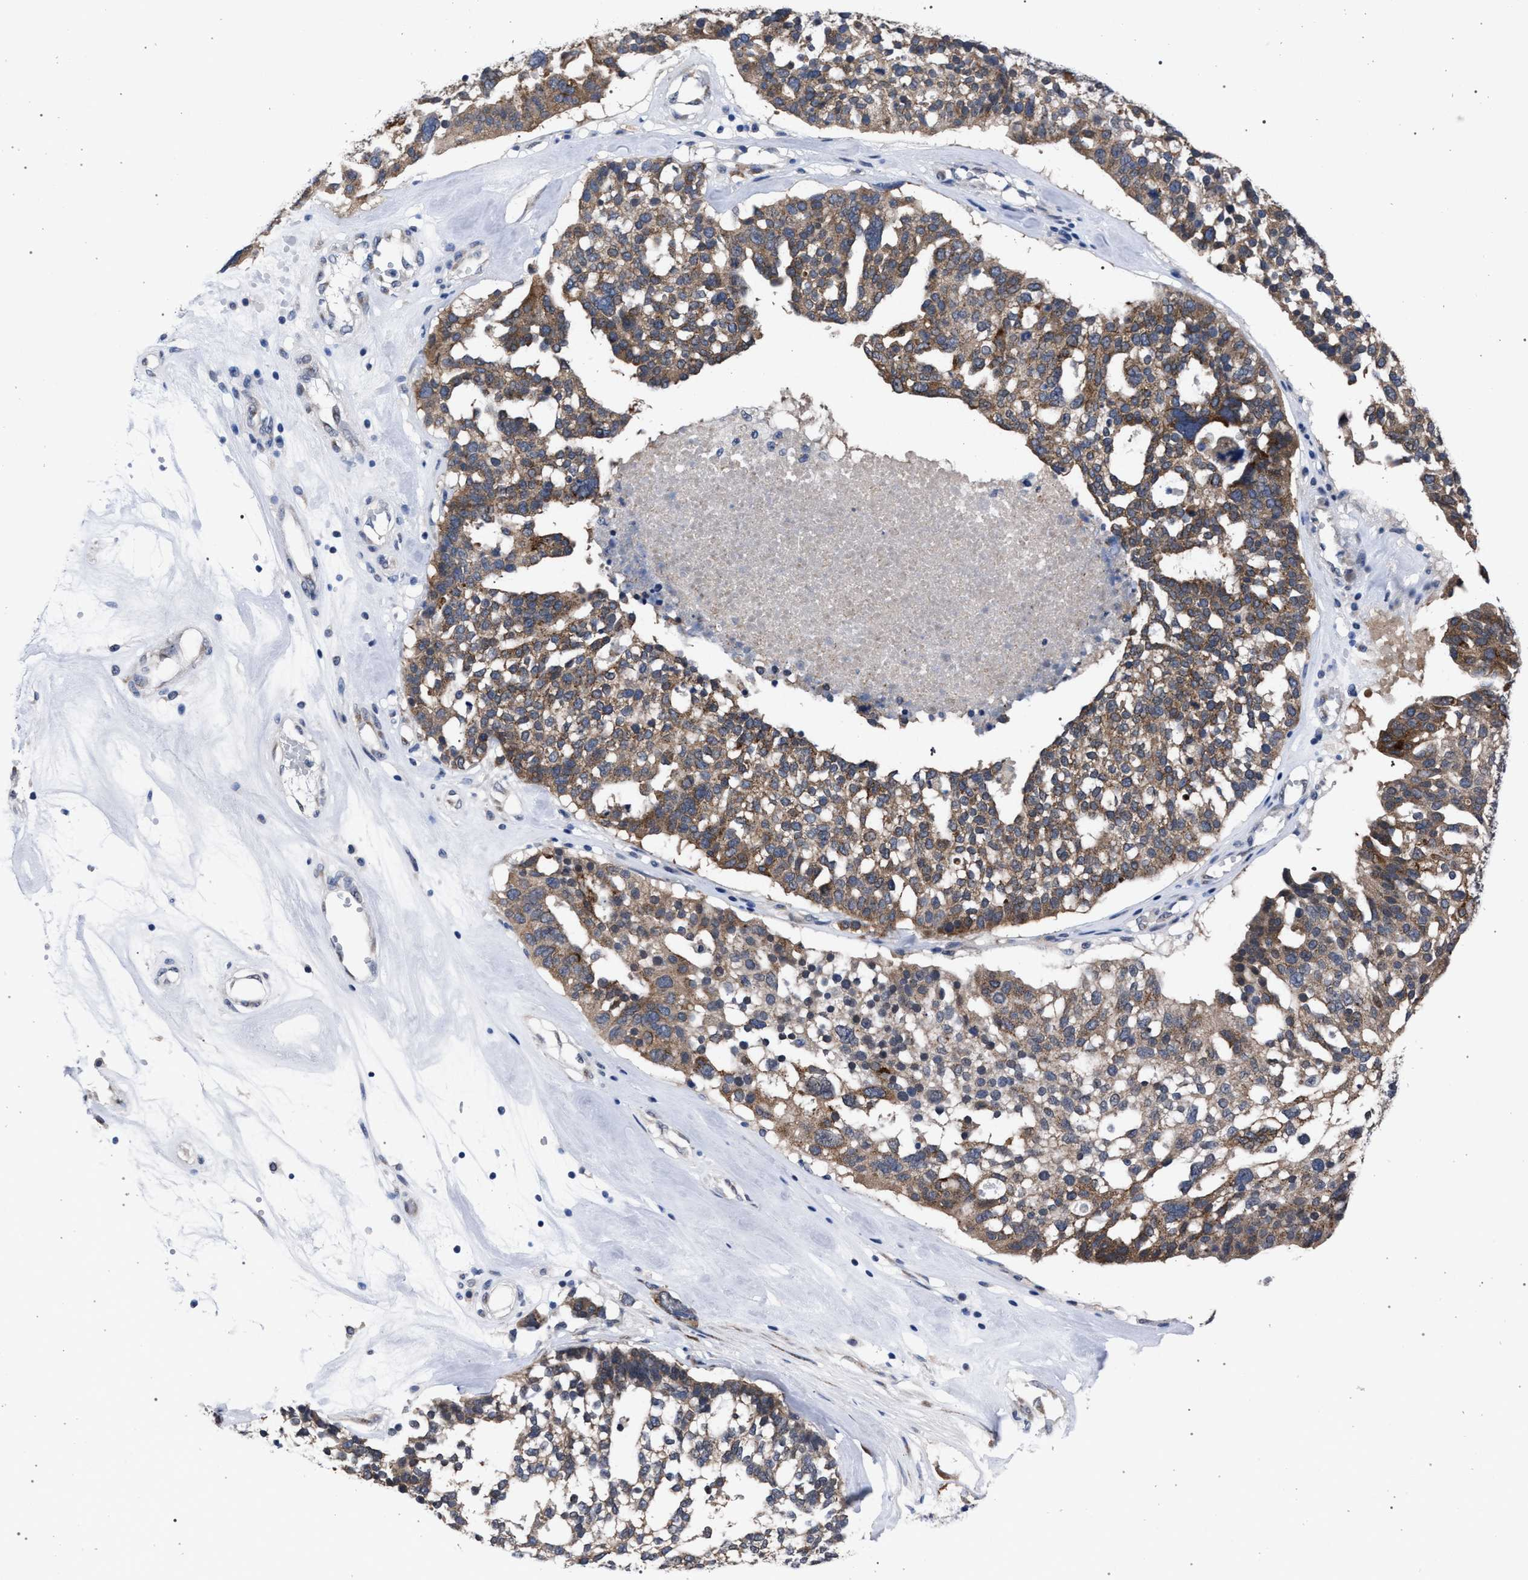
{"staining": {"intensity": "moderate", "quantity": "25%-75%", "location": "cytoplasmic/membranous"}, "tissue": "ovarian cancer", "cell_type": "Tumor cells", "image_type": "cancer", "snomed": [{"axis": "morphology", "description": "Cystadenocarcinoma, serous, NOS"}, {"axis": "topography", "description": "Ovary"}], "caption": "Ovarian serous cystadenocarcinoma stained with a protein marker displays moderate staining in tumor cells.", "gene": "GOLGA2", "patient": {"sex": "female", "age": 59}}